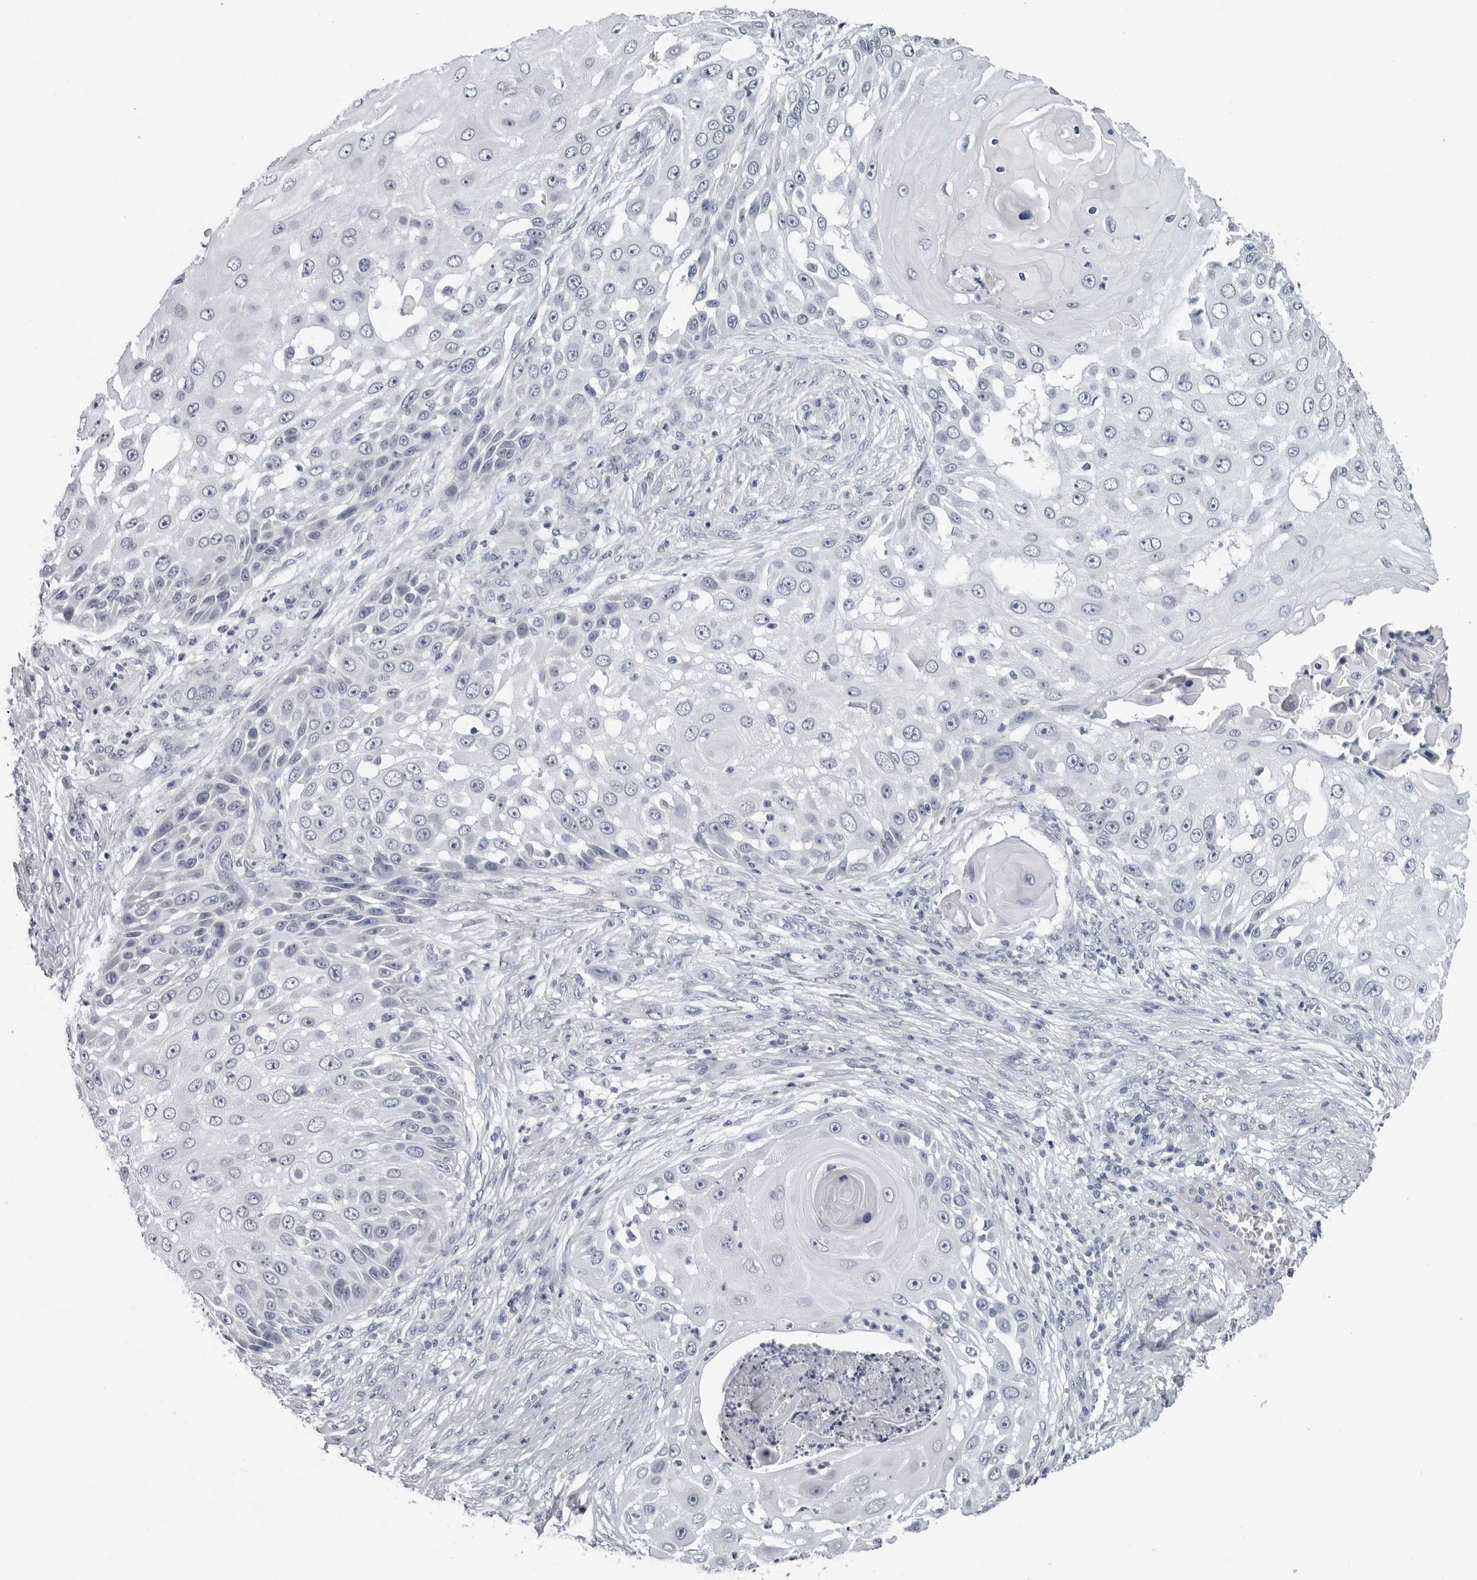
{"staining": {"intensity": "negative", "quantity": "none", "location": "none"}, "tissue": "skin cancer", "cell_type": "Tumor cells", "image_type": "cancer", "snomed": [{"axis": "morphology", "description": "Squamous cell carcinoma, NOS"}, {"axis": "topography", "description": "Skin"}], "caption": "IHC of skin cancer reveals no expression in tumor cells.", "gene": "OPLAH", "patient": {"sex": "female", "age": 44}}